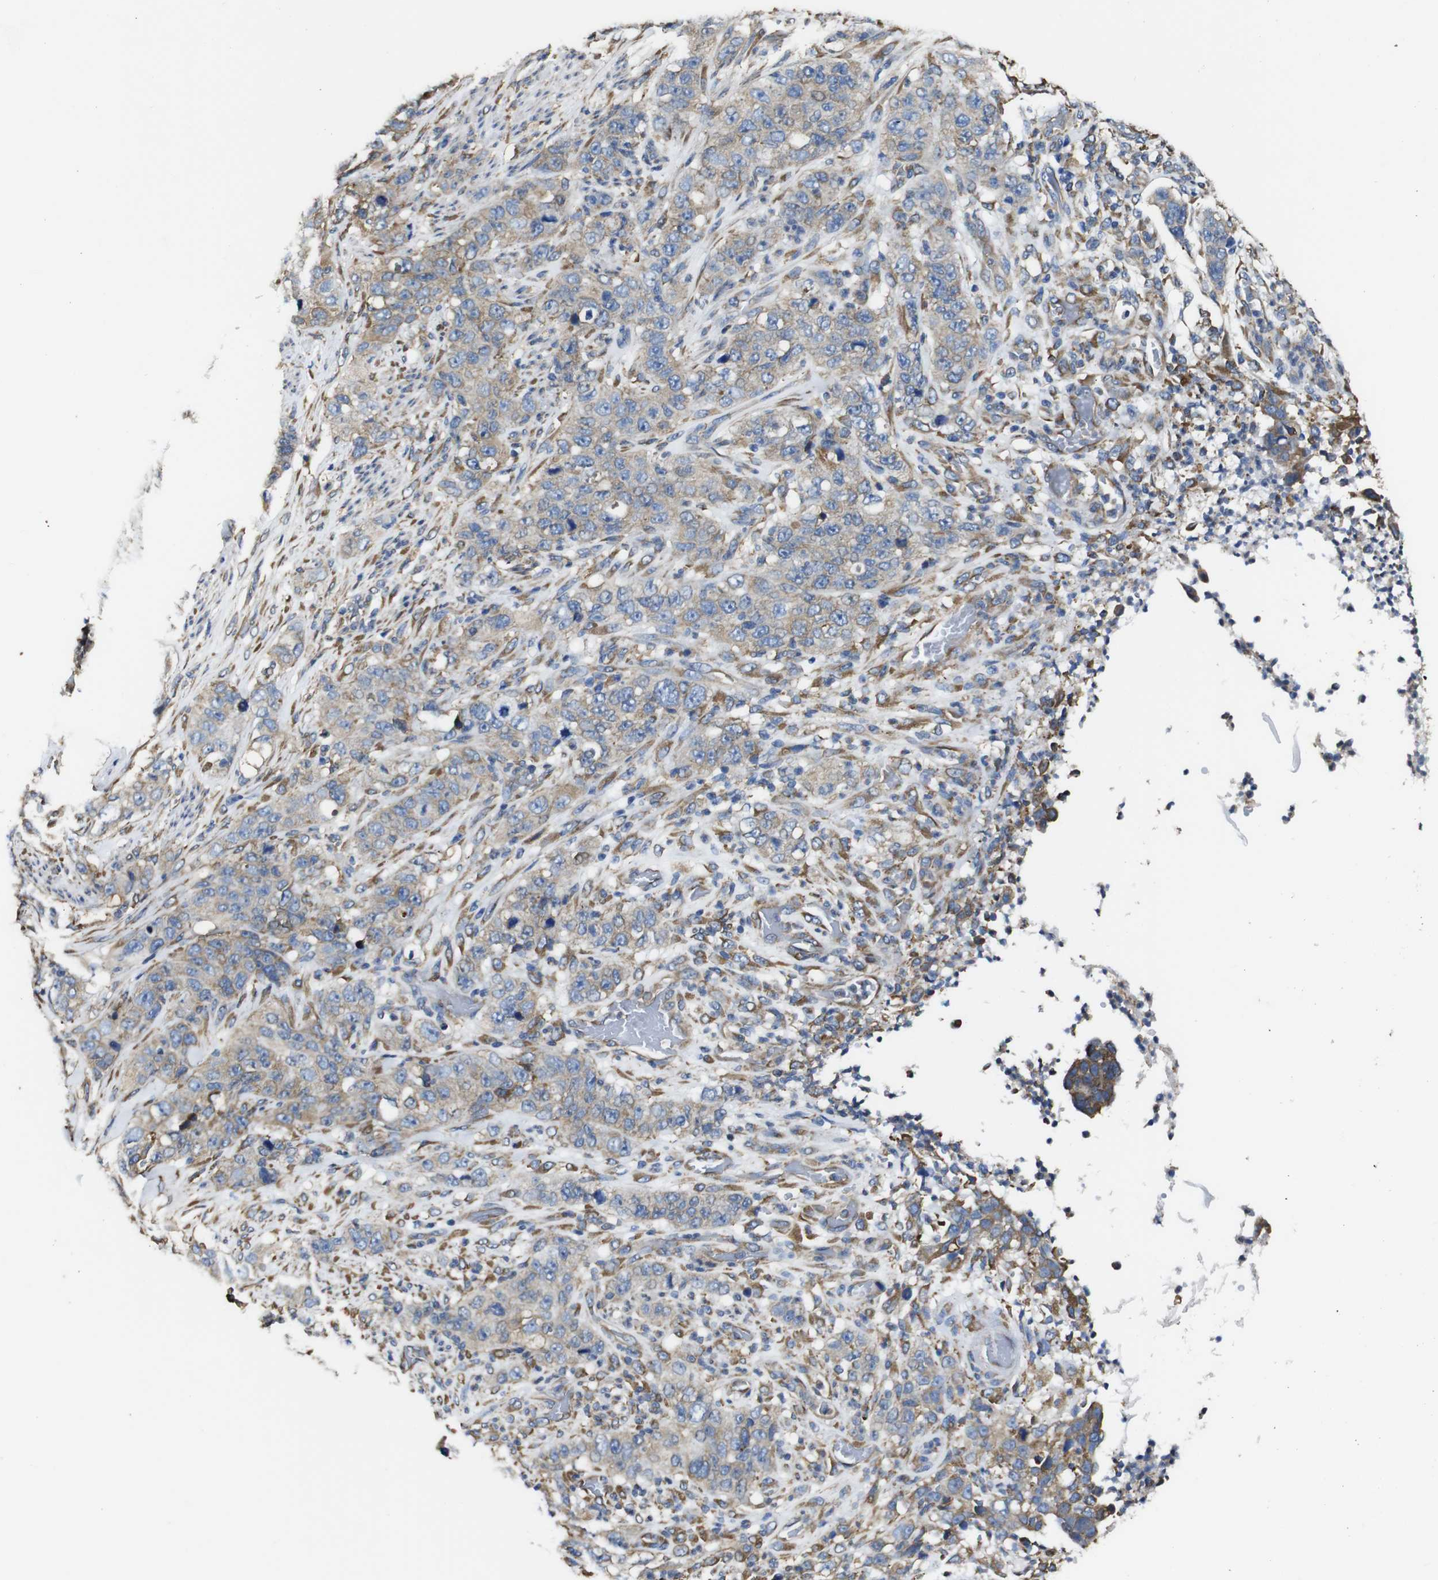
{"staining": {"intensity": "weak", "quantity": ">75%", "location": "cytoplasmic/membranous"}, "tissue": "stomach cancer", "cell_type": "Tumor cells", "image_type": "cancer", "snomed": [{"axis": "morphology", "description": "Adenocarcinoma, NOS"}, {"axis": "topography", "description": "Stomach"}], "caption": "An immunohistochemistry (IHC) image of tumor tissue is shown. Protein staining in brown labels weak cytoplasmic/membranous positivity in adenocarcinoma (stomach) within tumor cells.", "gene": "PPIB", "patient": {"sex": "male", "age": 48}}